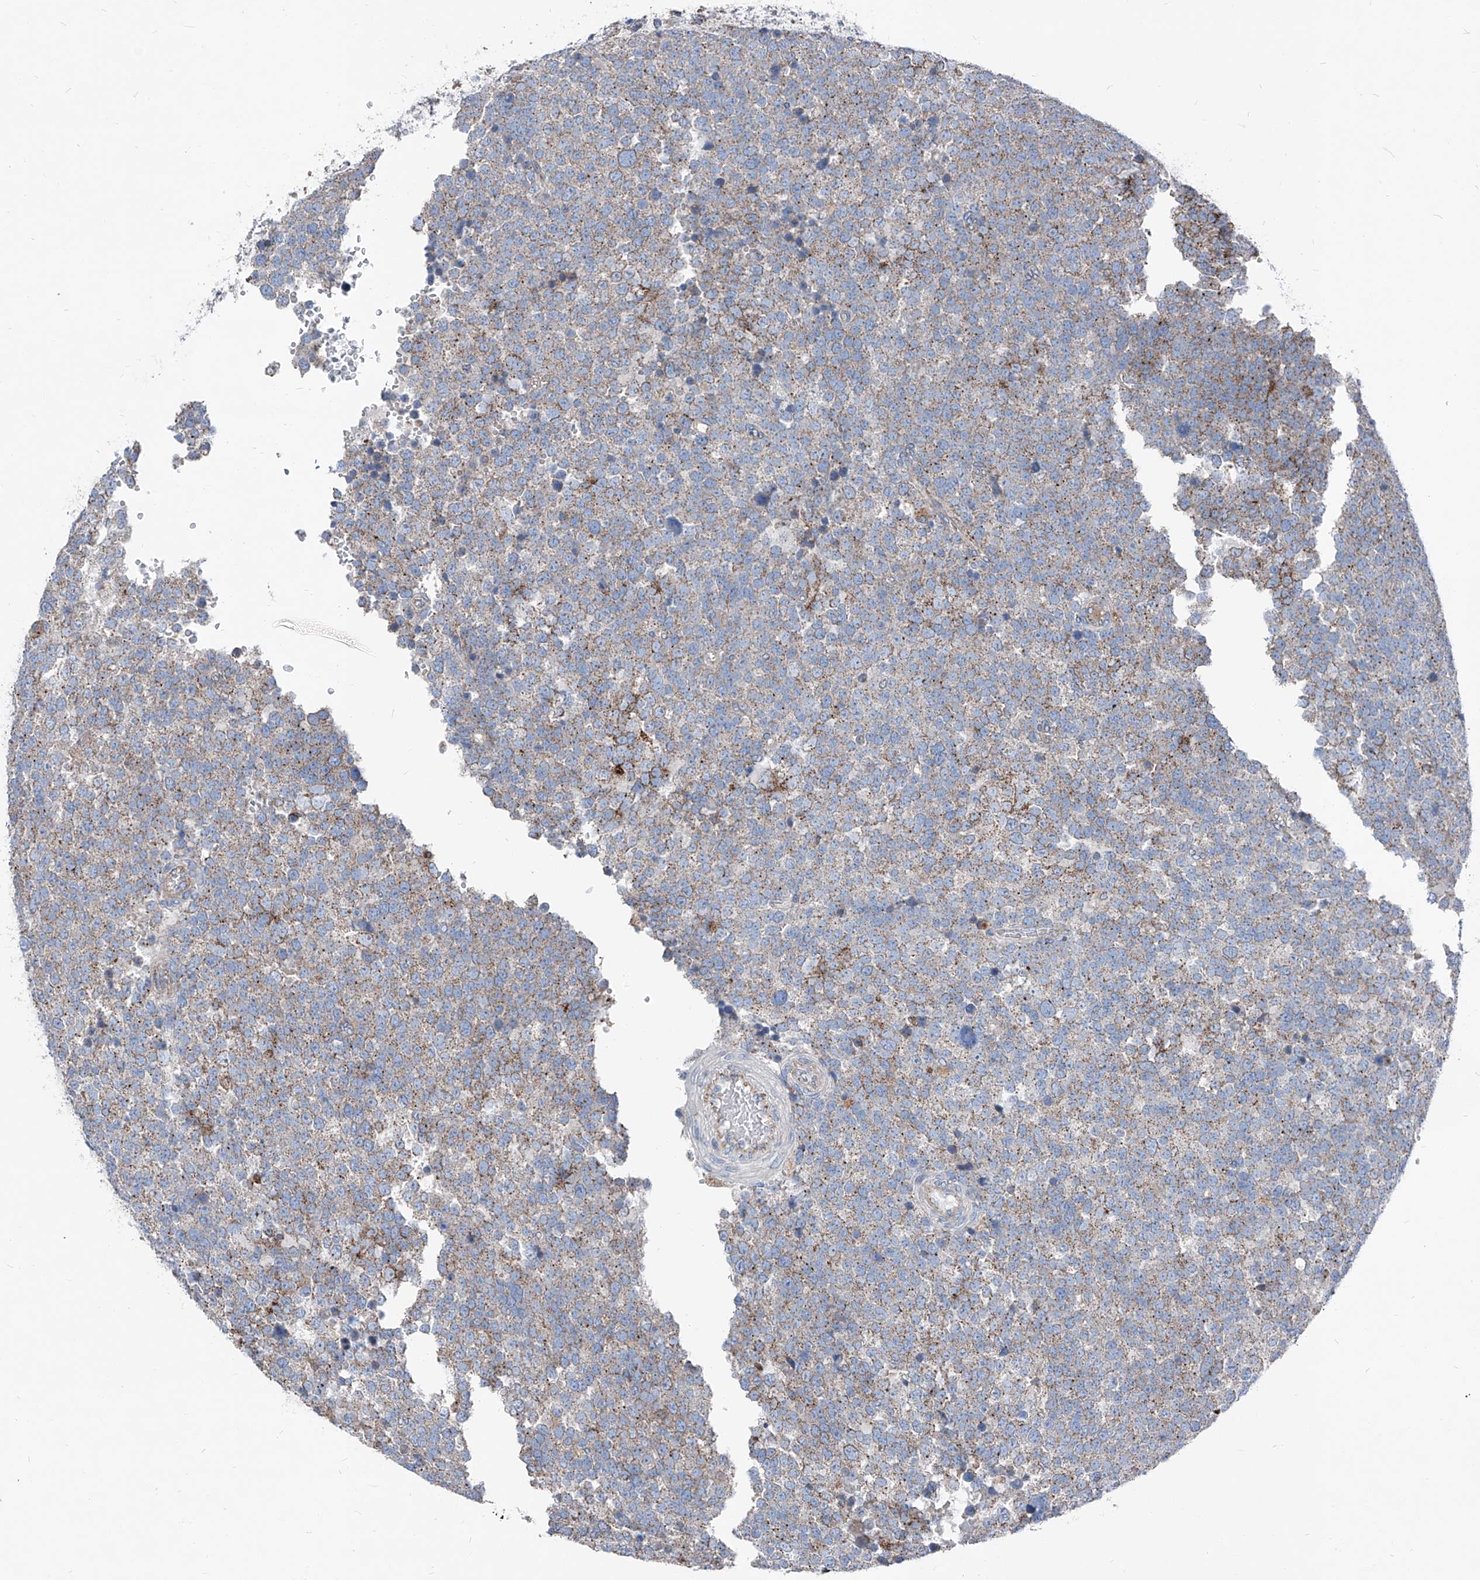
{"staining": {"intensity": "weak", "quantity": ">75%", "location": "cytoplasmic/membranous"}, "tissue": "testis cancer", "cell_type": "Tumor cells", "image_type": "cancer", "snomed": [{"axis": "morphology", "description": "Seminoma, NOS"}, {"axis": "topography", "description": "Testis"}], "caption": "This is a micrograph of immunohistochemistry (IHC) staining of seminoma (testis), which shows weak expression in the cytoplasmic/membranous of tumor cells.", "gene": "AGPS", "patient": {"sex": "male", "age": 71}}